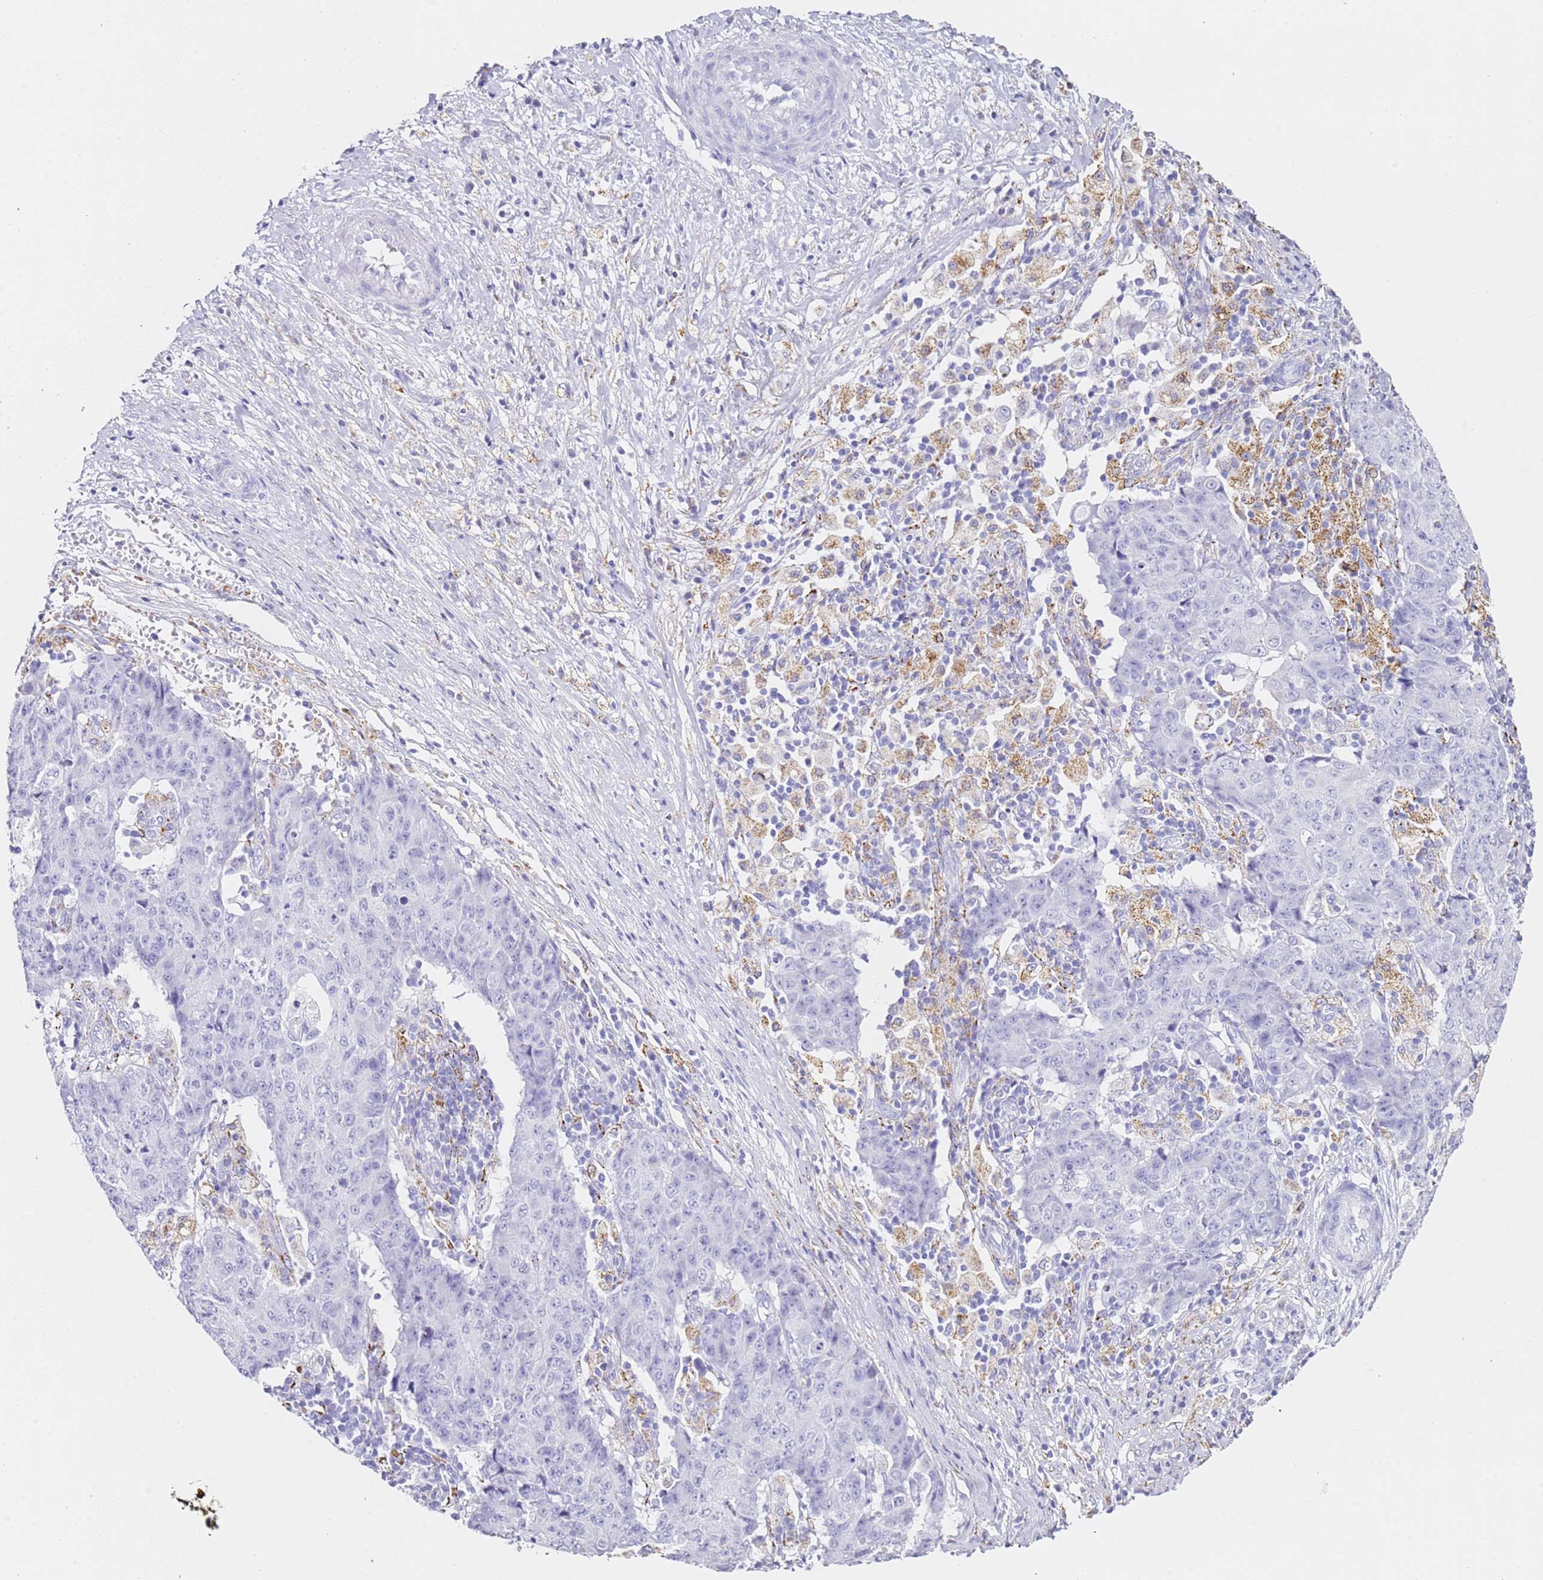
{"staining": {"intensity": "negative", "quantity": "none", "location": "none"}, "tissue": "ovarian cancer", "cell_type": "Tumor cells", "image_type": "cancer", "snomed": [{"axis": "morphology", "description": "Carcinoma, endometroid"}, {"axis": "topography", "description": "Ovary"}], "caption": "Human ovarian endometroid carcinoma stained for a protein using immunohistochemistry reveals no staining in tumor cells.", "gene": "PTBP2", "patient": {"sex": "female", "age": 42}}